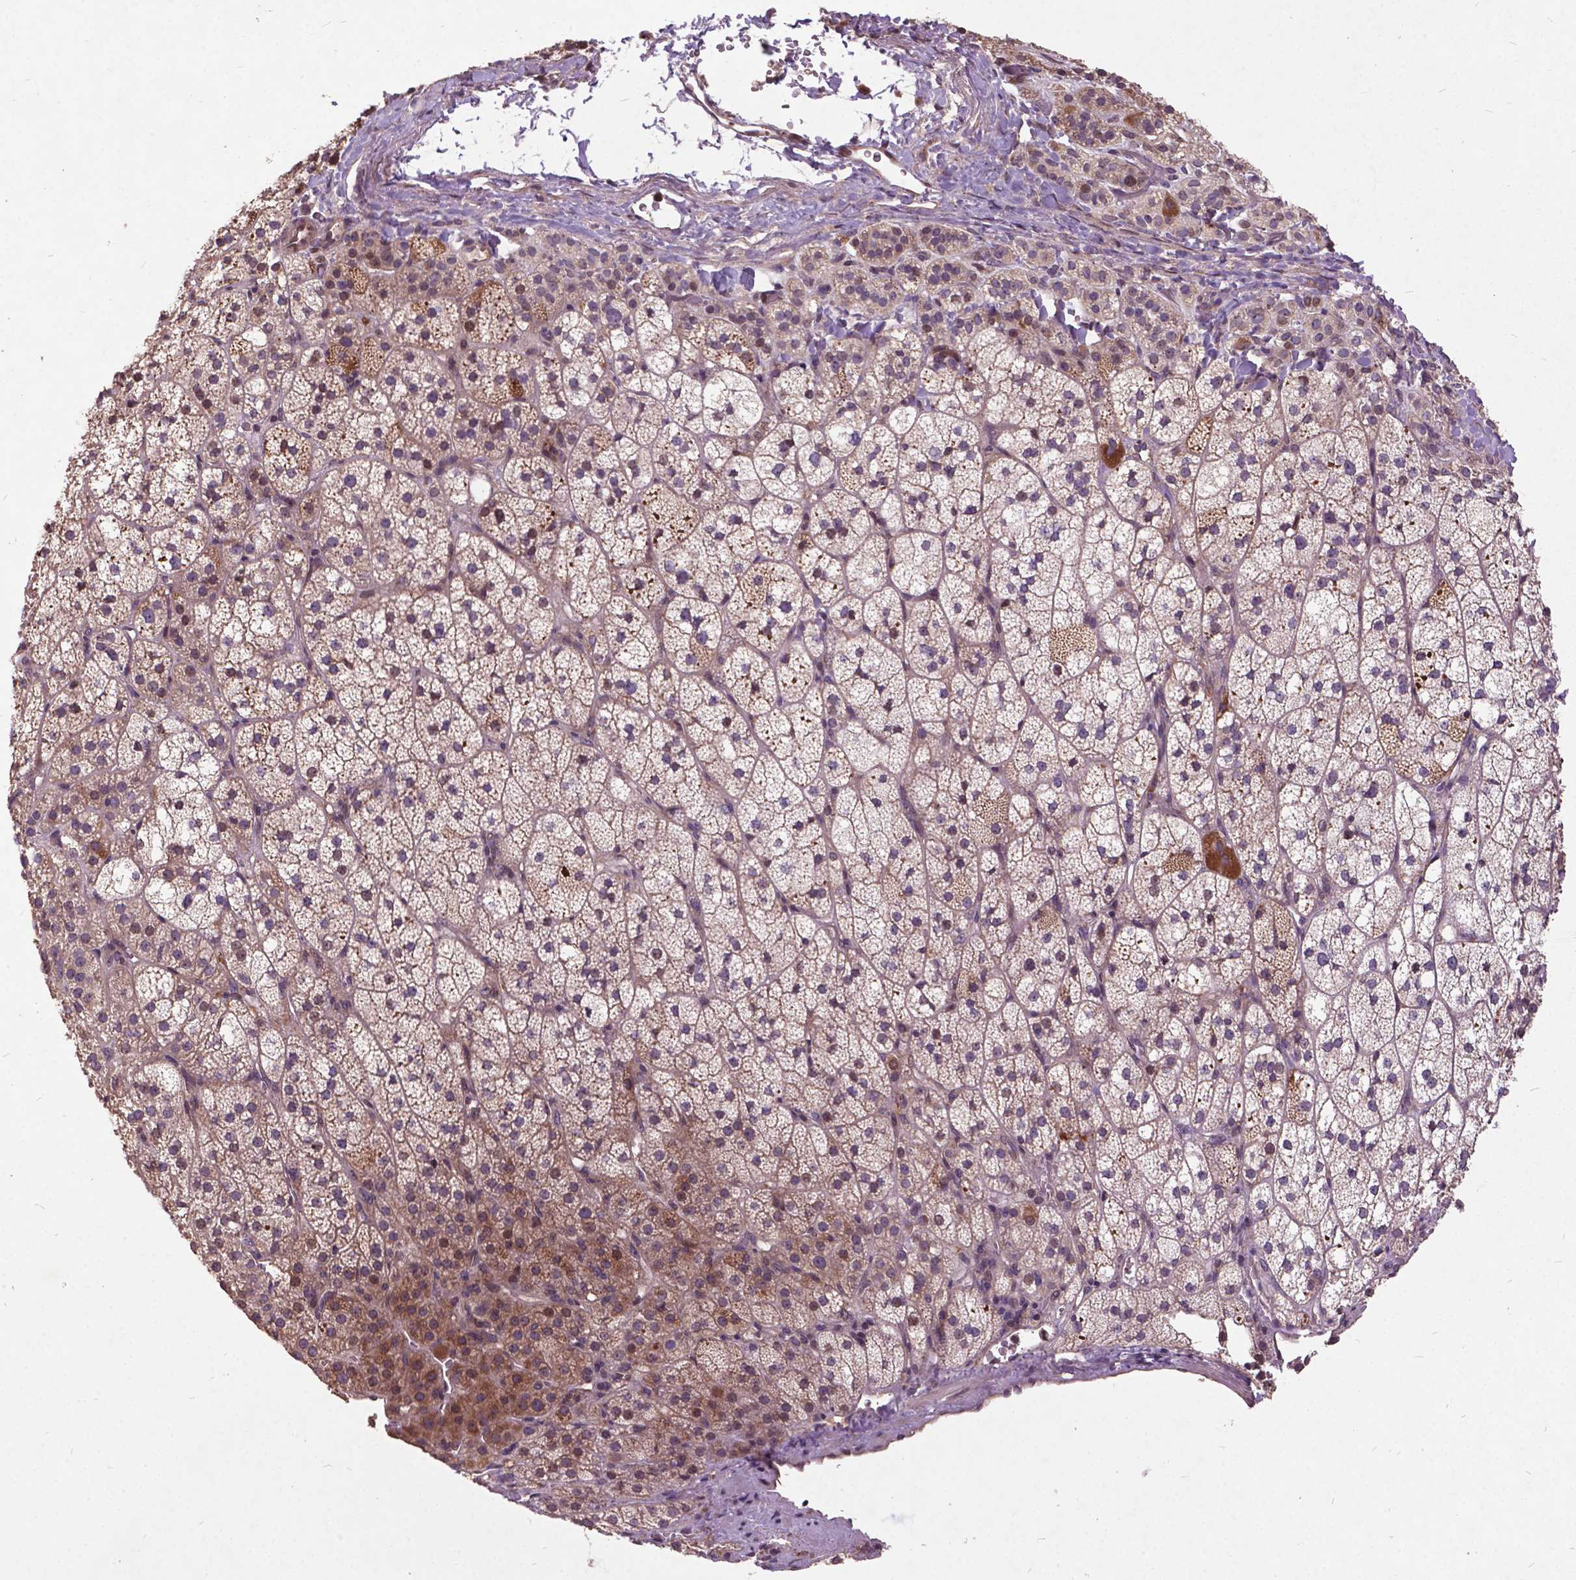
{"staining": {"intensity": "moderate", "quantity": "25%-75%", "location": "cytoplasmic/membranous"}, "tissue": "adrenal gland", "cell_type": "Glandular cells", "image_type": "normal", "snomed": [{"axis": "morphology", "description": "Normal tissue, NOS"}, {"axis": "topography", "description": "Adrenal gland"}], "caption": "Protein staining of unremarkable adrenal gland displays moderate cytoplasmic/membranous staining in approximately 25%-75% of glandular cells.", "gene": "AP1S3", "patient": {"sex": "female", "age": 60}}